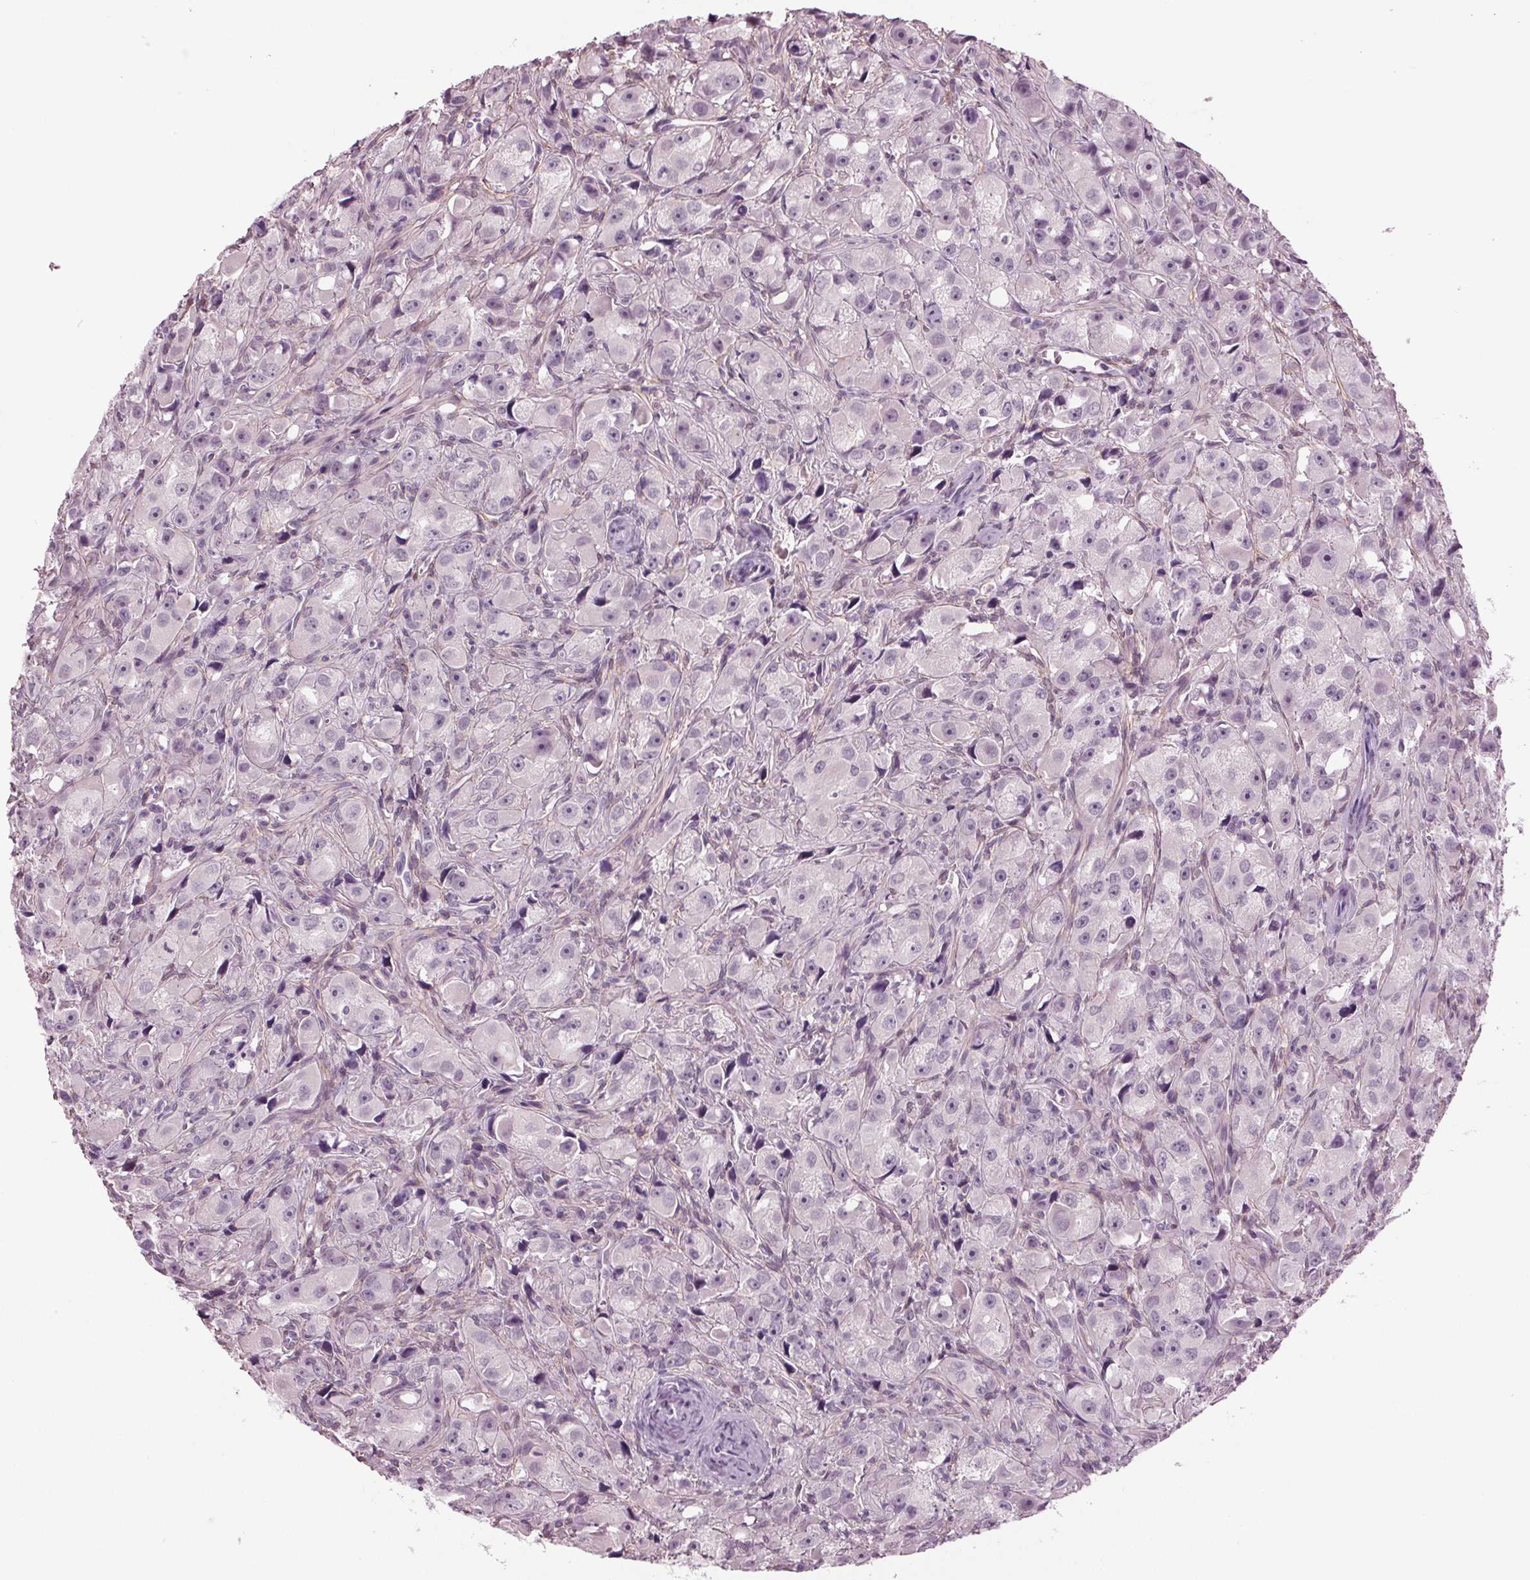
{"staining": {"intensity": "negative", "quantity": "none", "location": "none"}, "tissue": "prostate cancer", "cell_type": "Tumor cells", "image_type": "cancer", "snomed": [{"axis": "morphology", "description": "Adenocarcinoma, High grade"}, {"axis": "topography", "description": "Prostate"}], "caption": "Histopathology image shows no significant protein expression in tumor cells of prostate cancer (adenocarcinoma (high-grade)).", "gene": "BHLHE22", "patient": {"sex": "male", "age": 75}}